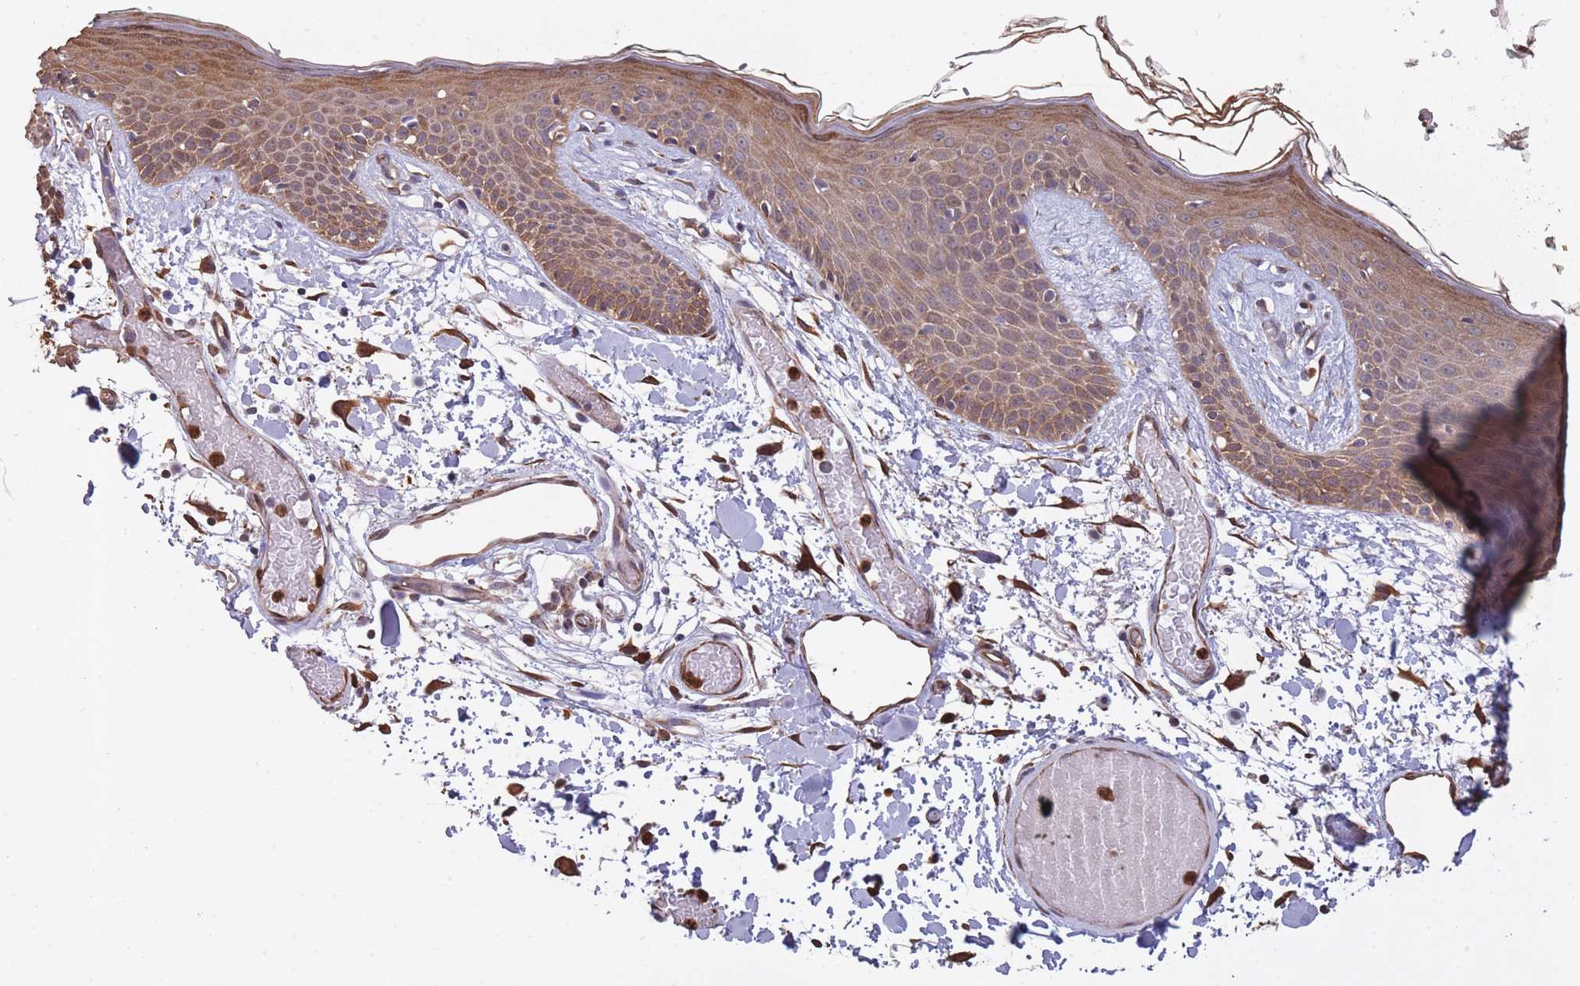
{"staining": {"intensity": "strong", "quantity": ">75%", "location": "cytoplasmic/membranous"}, "tissue": "skin", "cell_type": "Fibroblasts", "image_type": "normal", "snomed": [{"axis": "morphology", "description": "Normal tissue, NOS"}, {"axis": "topography", "description": "Skin"}], "caption": "An image showing strong cytoplasmic/membranous expression in about >75% of fibroblasts in benign skin, as visualized by brown immunohistochemical staining.", "gene": "ARL13B", "patient": {"sex": "male", "age": 79}}